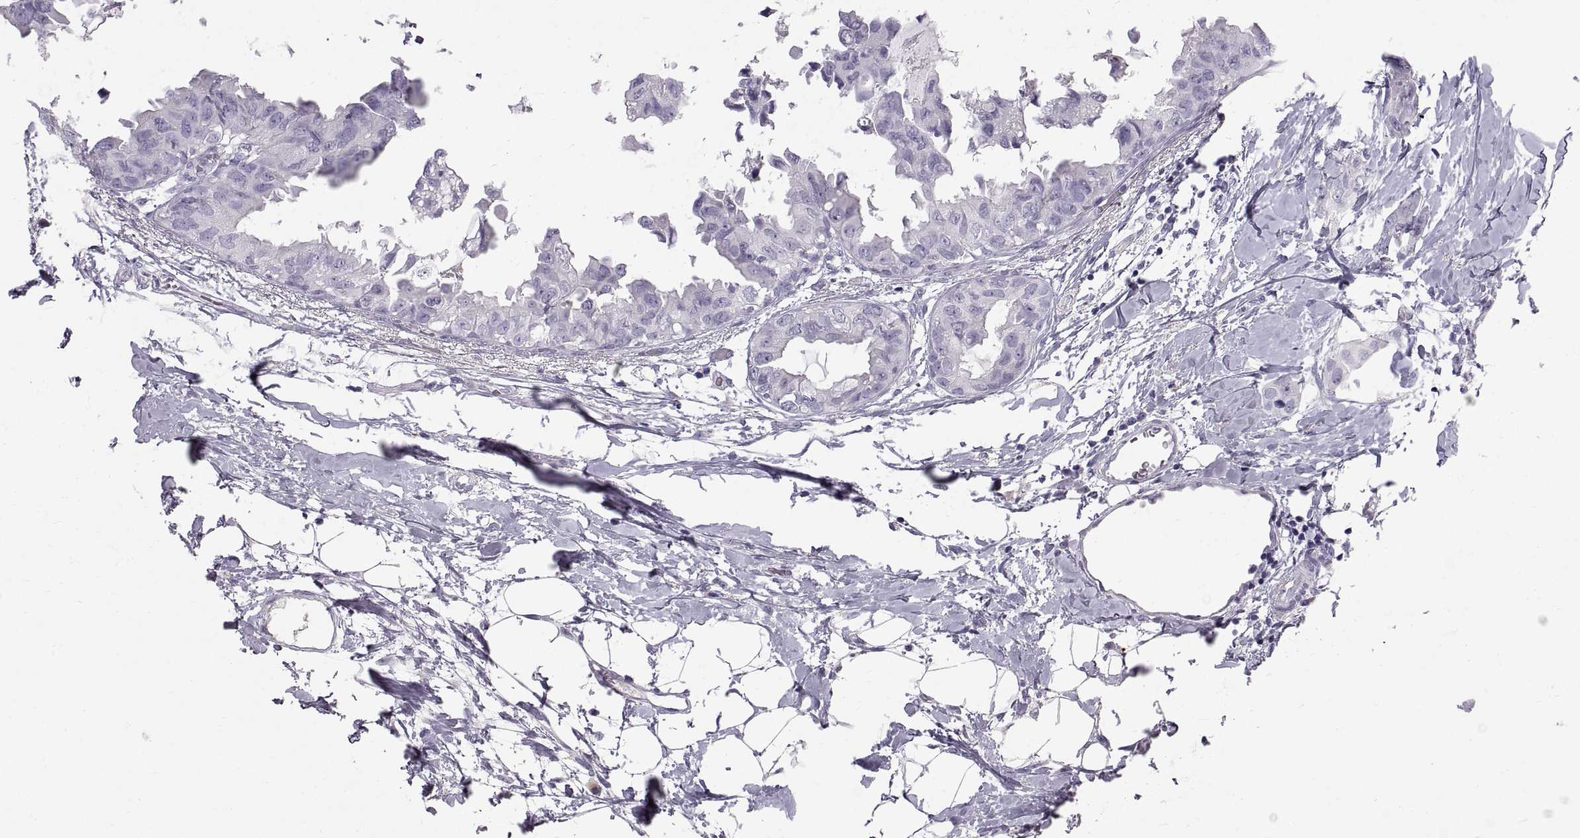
{"staining": {"intensity": "negative", "quantity": "none", "location": "none"}, "tissue": "breast cancer", "cell_type": "Tumor cells", "image_type": "cancer", "snomed": [{"axis": "morphology", "description": "Normal tissue, NOS"}, {"axis": "morphology", "description": "Duct carcinoma"}, {"axis": "topography", "description": "Breast"}], "caption": "IHC histopathology image of human infiltrating ductal carcinoma (breast) stained for a protein (brown), which shows no positivity in tumor cells.", "gene": "WFDC8", "patient": {"sex": "female", "age": 40}}